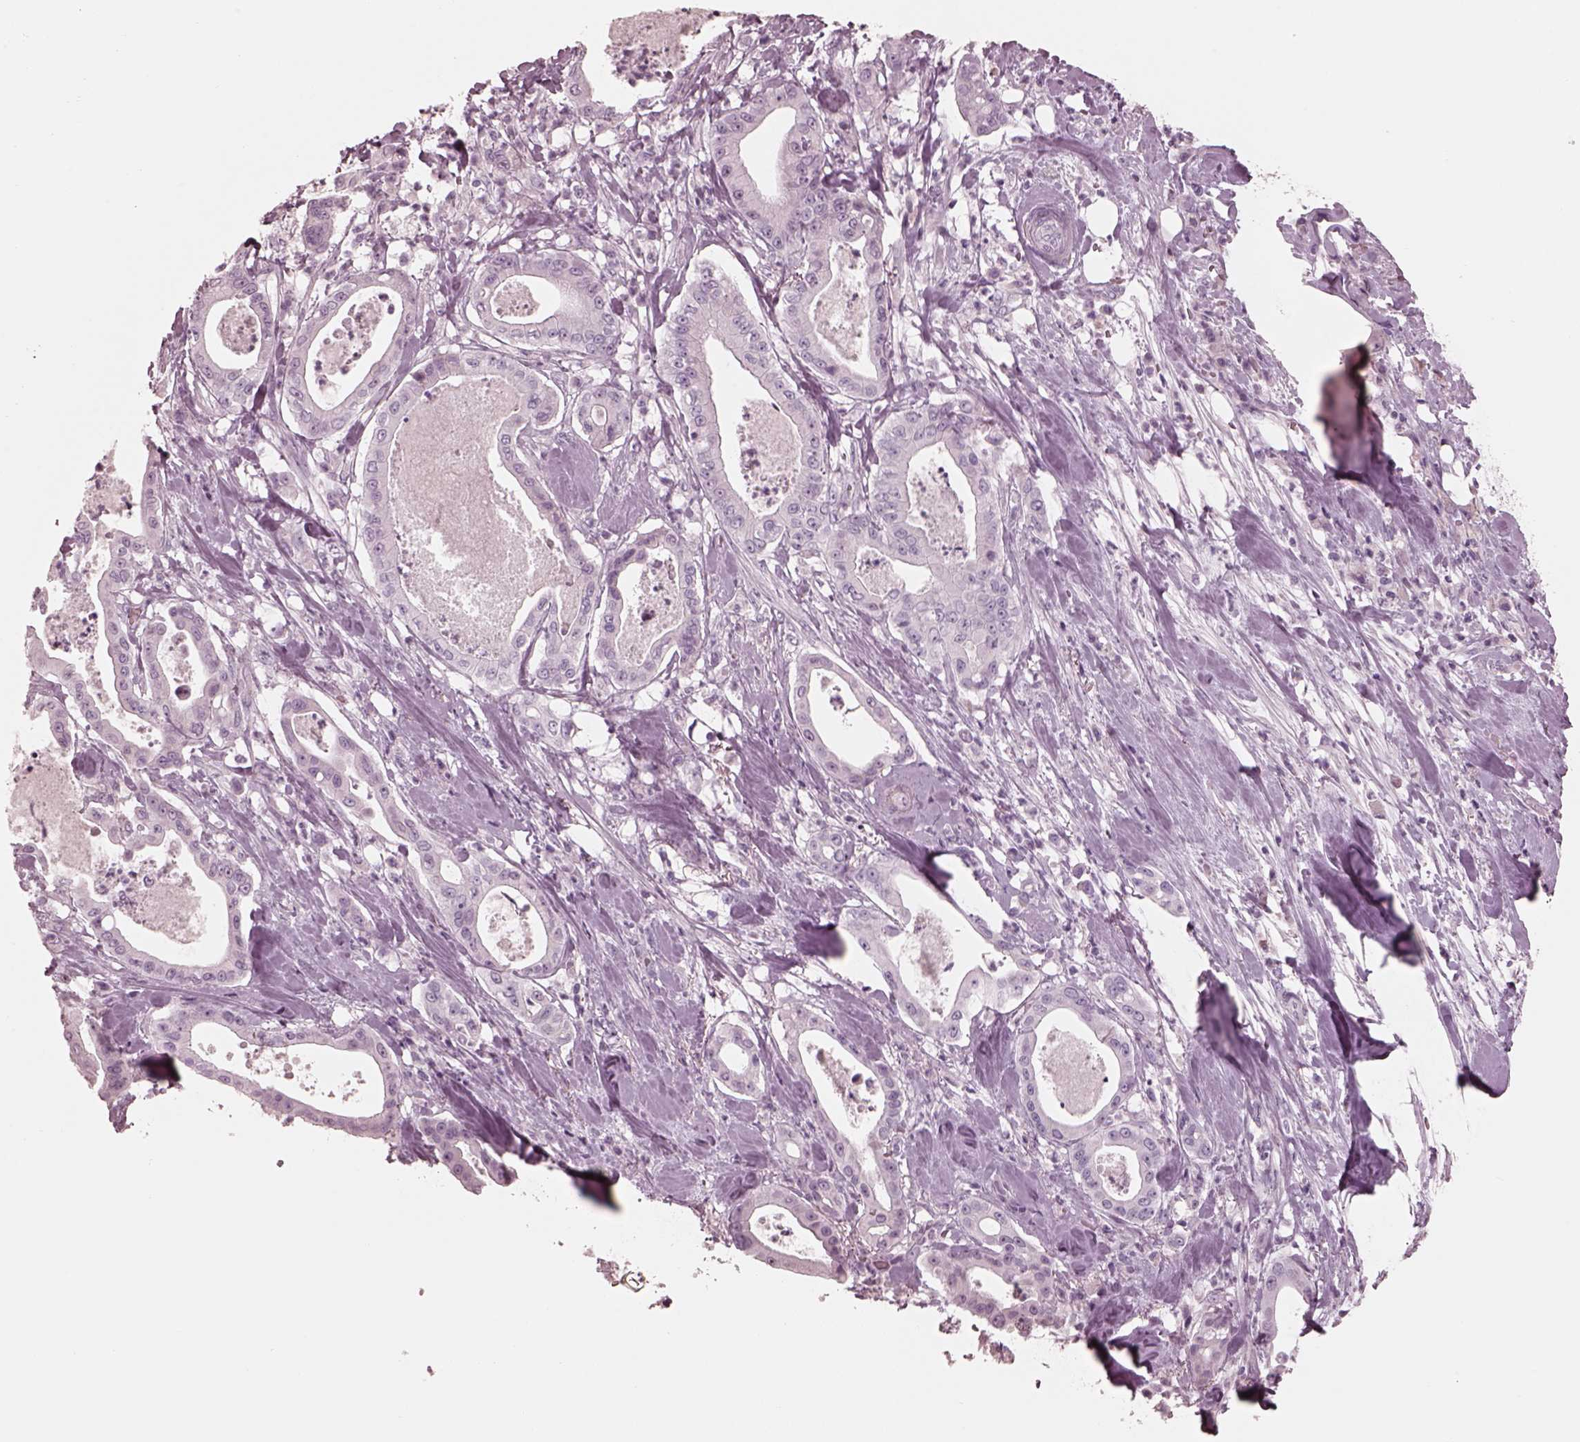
{"staining": {"intensity": "negative", "quantity": "none", "location": "none"}, "tissue": "pancreatic cancer", "cell_type": "Tumor cells", "image_type": "cancer", "snomed": [{"axis": "morphology", "description": "Adenocarcinoma, NOS"}, {"axis": "topography", "description": "Pancreas"}], "caption": "This histopathology image is of pancreatic adenocarcinoma stained with immunohistochemistry to label a protein in brown with the nuclei are counter-stained blue. There is no staining in tumor cells. (DAB immunohistochemistry (IHC) with hematoxylin counter stain).", "gene": "CADM2", "patient": {"sex": "male", "age": 71}}